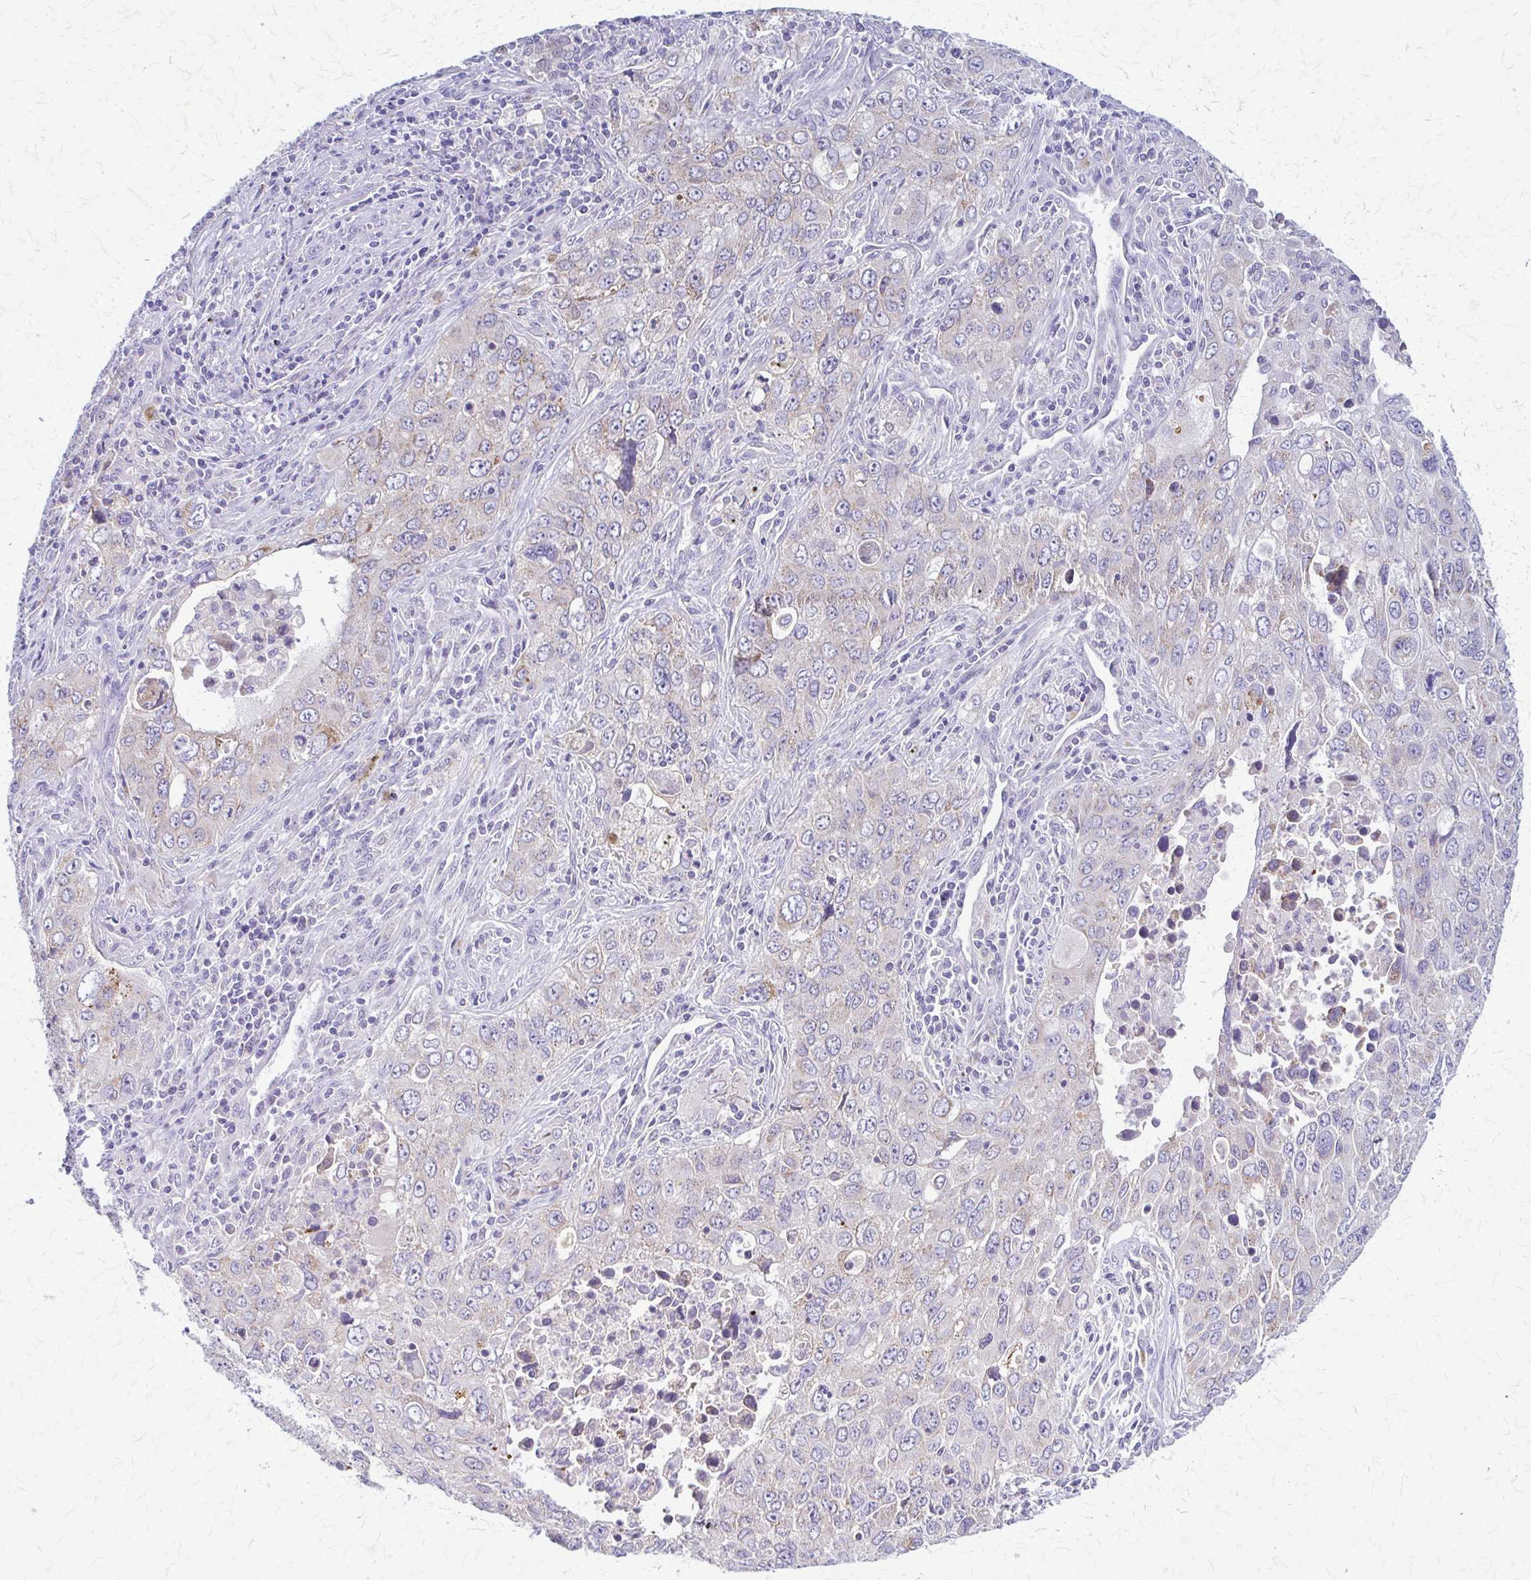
{"staining": {"intensity": "weak", "quantity": "<25%", "location": "cytoplasmic/membranous"}, "tissue": "lung cancer", "cell_type": "Tumor cells", "image_type": "cancer", "snomed": [{"axis": "morphology", "description": "Adenocarcinoma, NOS"}, {"axis": "morphology", "description": "Adenocarcinoma, metastatic, NOS"}, {"axis": "topography", "description": "Lymph node"}, {"axis": "topography", "description": "Lung"}], "caption": "DAB immunohistochemical staining of human adenocarcinoma (lung) reveals no significant staining in tumor cells.", "gene": "SAMD13", "patient": {"sex": "female", "age": 42}}